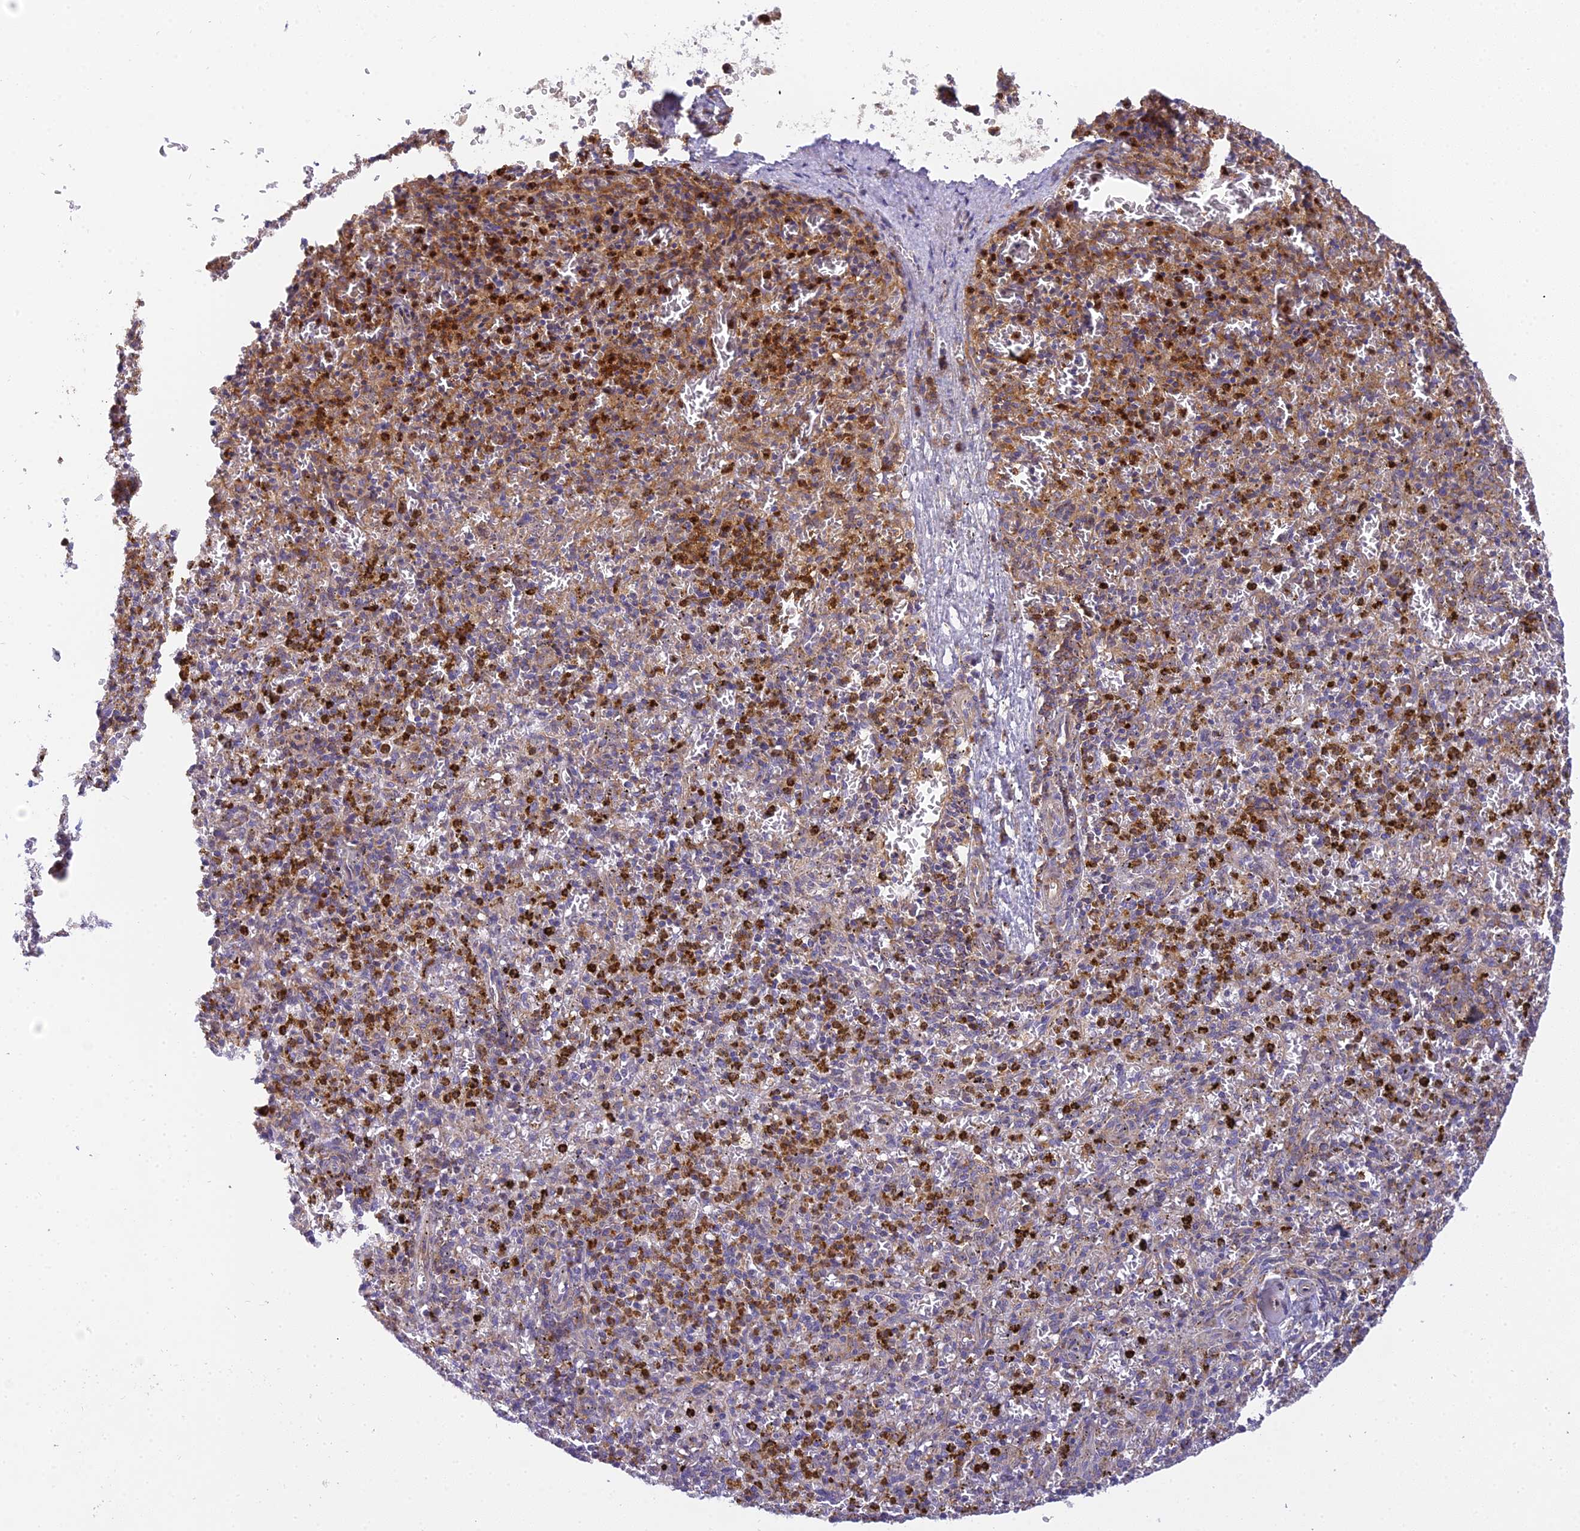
{"staining": {"intensity": "strong", "quantity": "25%-75%", "location": "cytoplasmic/membranous"}, "tissue": "spleen", "cell_type": "Cells in red pulp", "image_type": "normal", "snomed": [{"axis": "morphology", "description": "Normal tissue, NOS"}, {"axis": "topography", "description": "Spleen"}], "caption": "Immunohistochemical staining of unremarkable human spleen shows 25%-75% levels of strong cytoplasmic/membranous protein expression in about 25%-75% of cells in red pulp. Nuclei are stained in blue.", "gene": "CLCN7", "patient": {"sex": "male", "age": 72}}